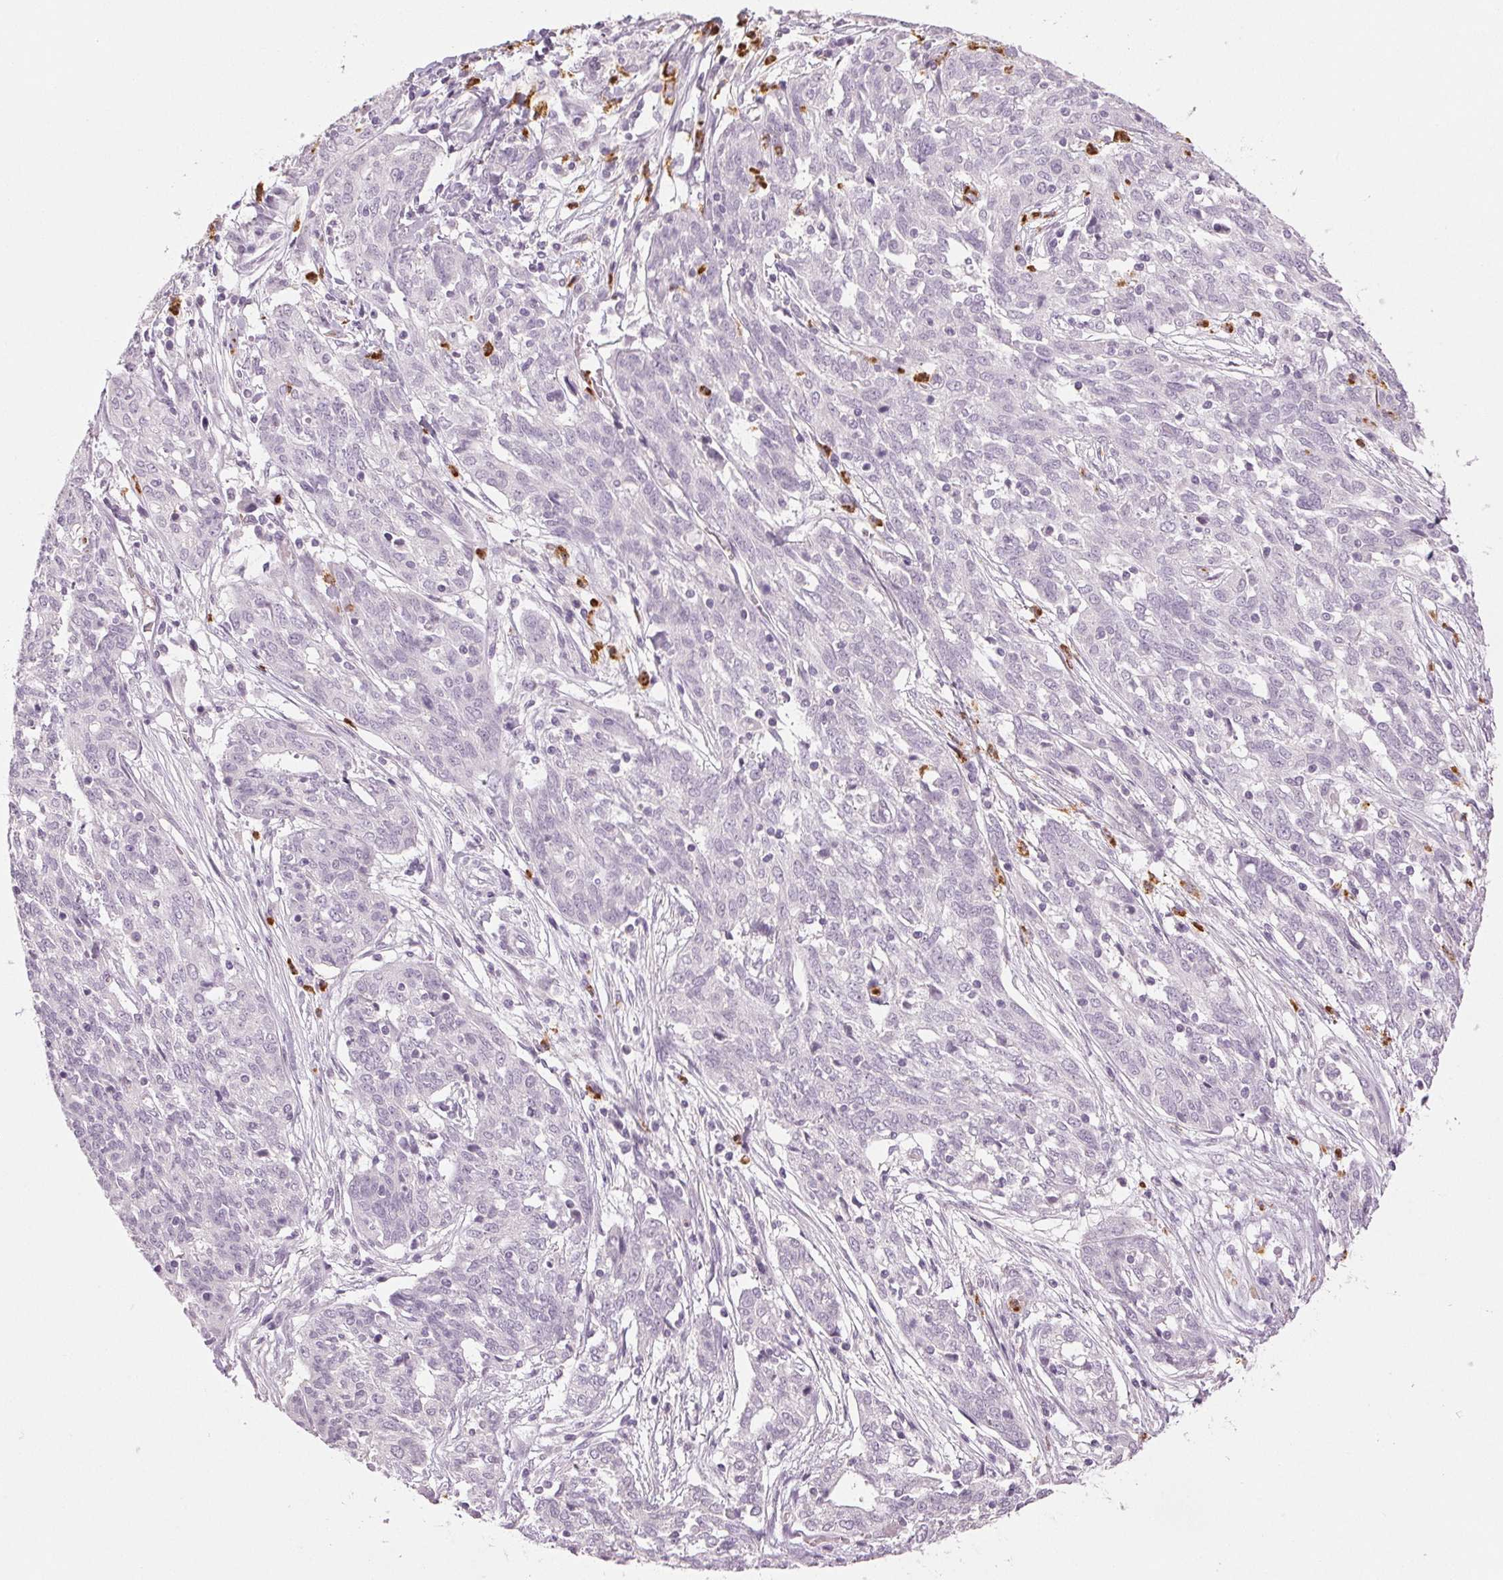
{"staining": {"intensity": "negative", "quantity": "none", "location": "none"}, "tissue": "ovarian cancer", "cell_type": "Tumor cells", "image_type": "cancer", "snomed": [{"axis": "morphology", "description": "Cystadenocarcinoma, serous, NOS"}, {"axis": "topography", "description": "Ovary"}], "caption": "Tumor cells are negative for brown protein staining in ovarian cancer (serous cystadenocarcinoma).", "gene": "LTF", "patient": {"sex": "female", "age": 67}}